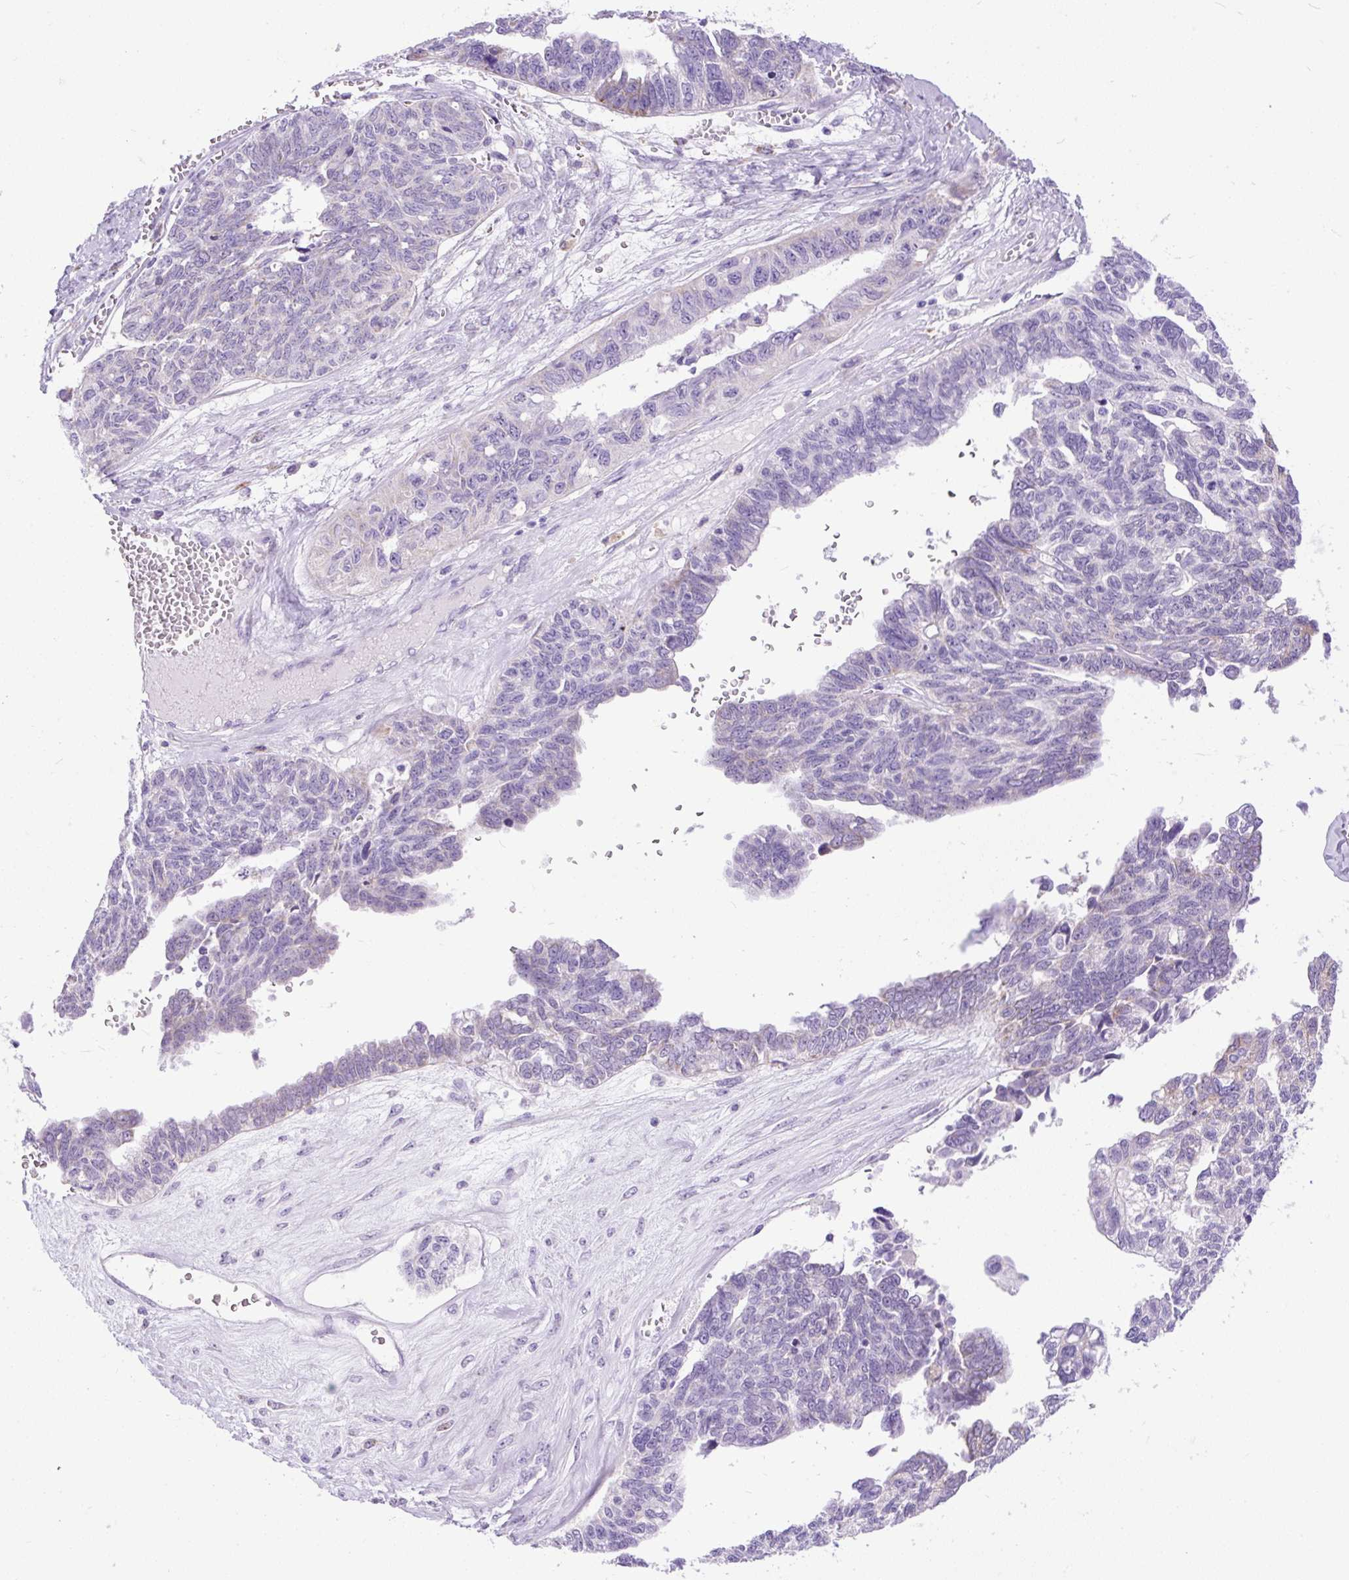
{"staining": {"intensity": "negative", "quantity": "none", "location": "none"}, "tissue": "ovarian cancer", "cell_type": "Tumor cells", "image_type": "cancer", "snomed": [{"axis": "morphology", "description": "Cystadenocarcinoma, serous, NOS"}, {"axis": "topography", "description": "Ovary"}], "caption": "An image of human serous cystadenocarcinoma (ovarian) is negative for staining in tumor cells. (Stains: DAB (3,3'-diaminobenzidine) IHC with hematoxylin counter stain, Microscopy: brightfield microscopy at high magnification).", "gene": "ZNF256", "patient": {"sex": "female", "age": 79}}